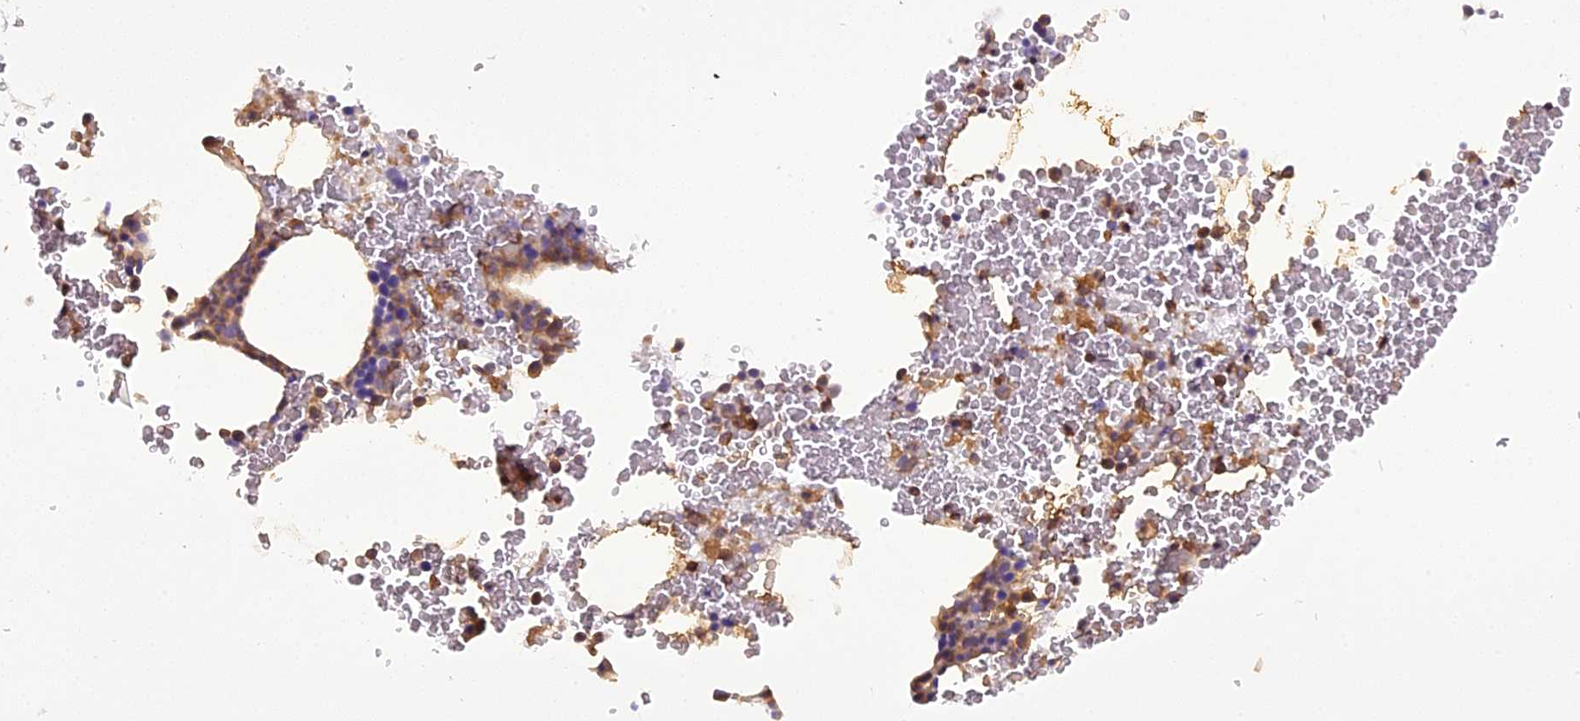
{"staining": {"intensity": "moderate", "quantity": "25%-75%", "location": "cytoplasmic/membranous"}, "tissue": "bone marrow", "cell_type": "Hematopoietic cells", "image_type": "normal", "snomed": [{"axis": "morphology", "description": "Normal tissue, NOS"}, {"axis": "morphology", "description": "Inflammation, NOS"}, {"axis": "topography", "description": "Bone marrow"}], "caption": "A medium amount of moderate cytoplasmic/membranous expression is appreciated in about 25%-75% of hematopoietic cells in unremarkable bone marrow. The protein of interest is stained brown, and the nuclei are stained in blue (DAB (3,3'-diaminobenzidine) IHC with brightfield microscopy, high magnification).", "gene": "STOML1", "patient": {"sex": "female", "age": 78}}